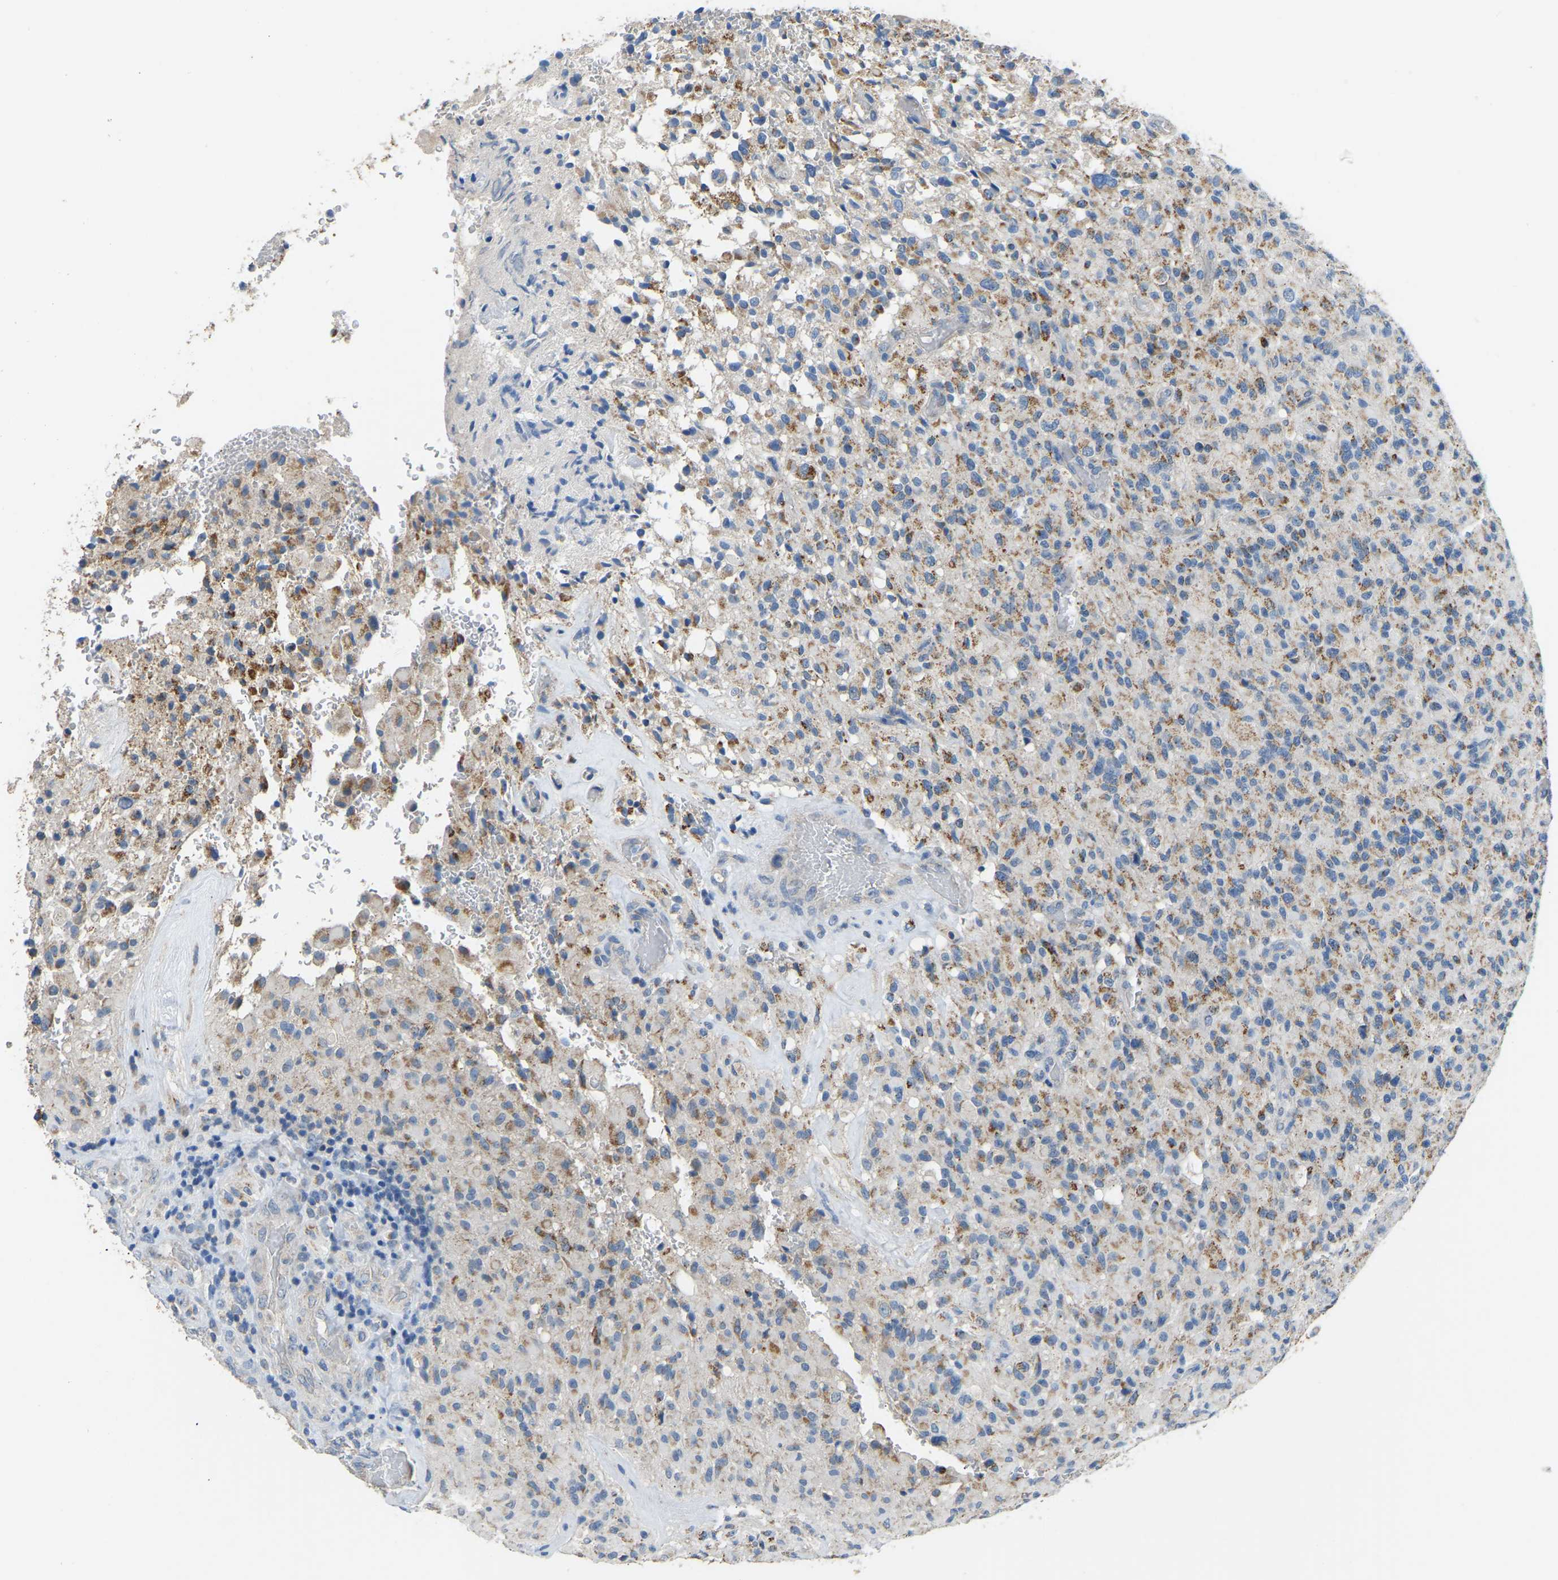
{"staining": {"intensity": "moderate", "quantity": "25%-75%", "location": "cytoplasmic/membranous"}, "tissue": "glioma", "cell_type": "Tumor cells", "image_type": "cancer", "snomed": [{"axis": "morphology", "description": "Glioma, malignant, High grade"}, {"axis": "topography", "description": "Brain"}], "caption": "Immunohistochemistry of human malignant glioma (high-grade) reveals medium levels of moderate cytoplasmic/membranous expression in about 25%-75% of tumor cells.", "gene": "ZNF200", "patient": {"sex": "male", "age": 71}}